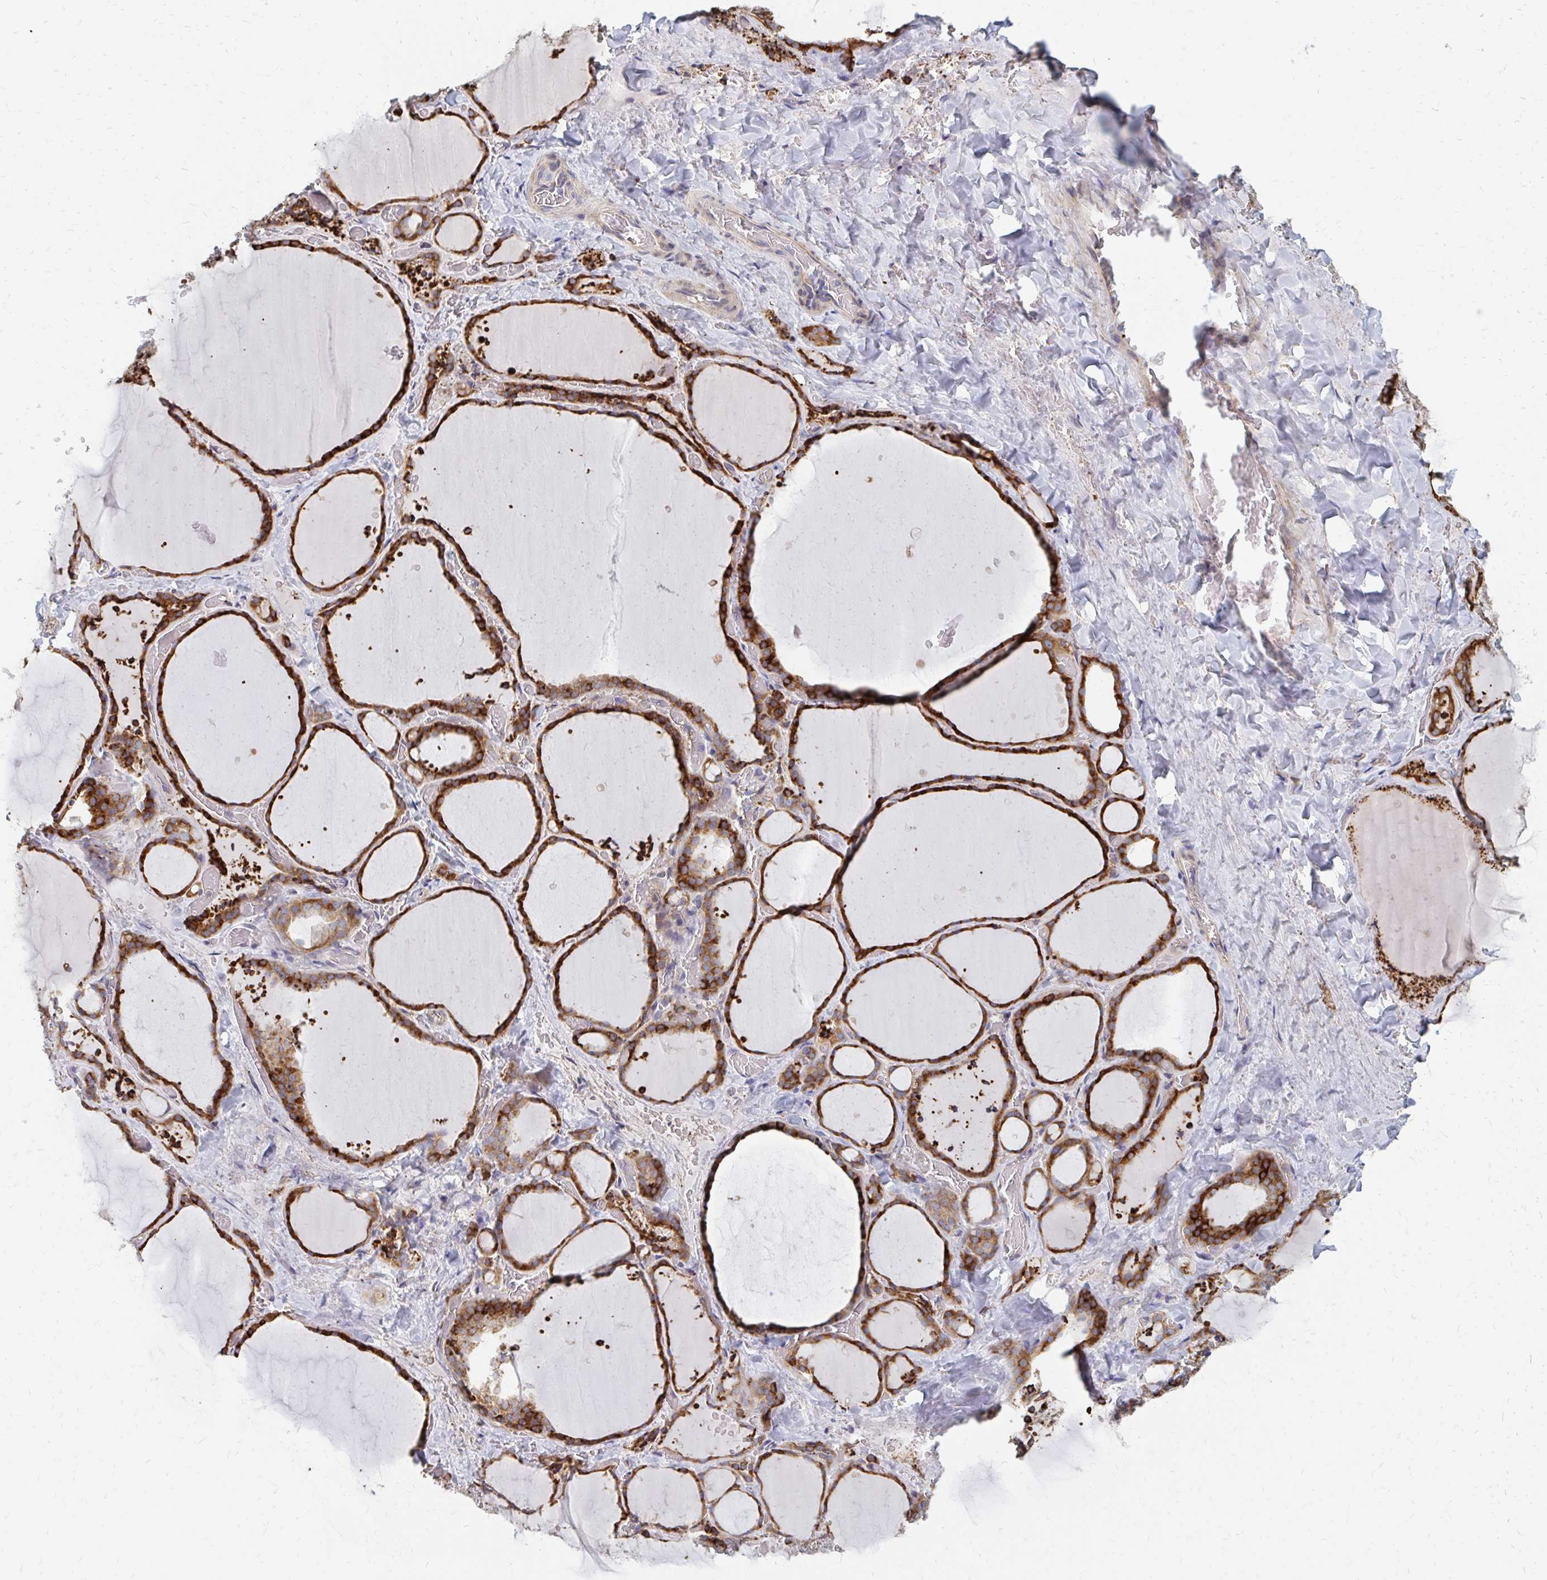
{"staining": {"intensity": "strong", "quantity": ">75%", "location": "cytoplasmic/membranous"}, "tissue": "thyroid gland", "cell_type": "Glandular cells", "image_type": "normal", "snomed": [{"axis": "morphology", "description": "Normal tissue, NOS"}, {"axis": "topography", "description": "Thyroid gland"}], "caption": "Thyroid gland stained with a brown dye reveals strong cytoplasmic/membranous positive expression in approximately >75% of glandular cells.", "gene": "PPP1R13L", "patient": {"sex": "female", "age": 36}}